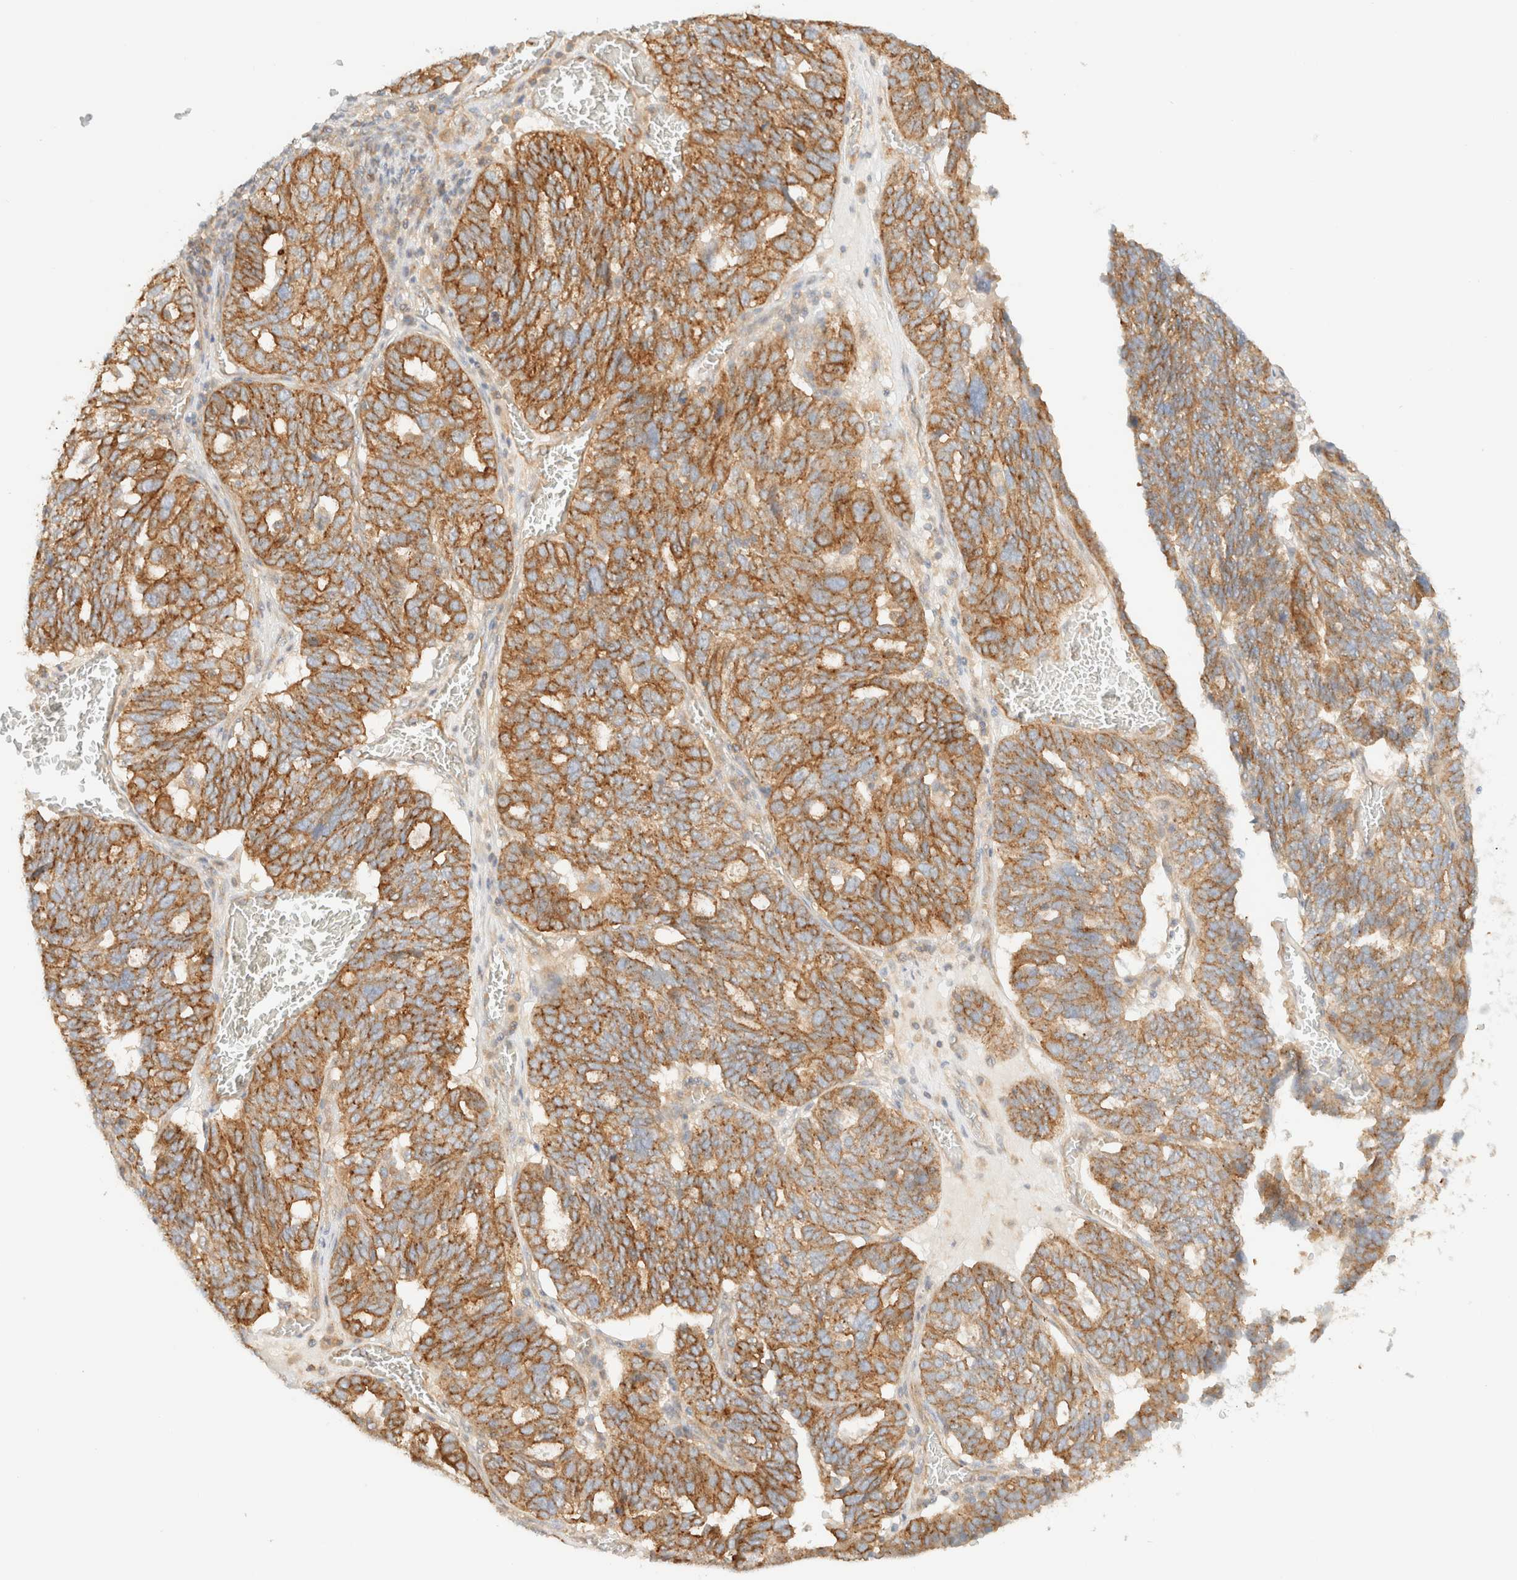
{"staining": {"intensity": "moderate", "quantity": ">75%", "location": "cytoplasmic/membranous"}, "tissue": "ovarian cancer", "cell_type": "Tumor cells", "image_type": "cancer", "snomed": [{"axis": "morphology", "description": "Cystadenocarcinoma, serous, NOS"}, {"axis": "topography", "description": "Ovary"}], "caption": "A brown stain shows moderate cytoplasmic/membranous expression of a protein in ovarian cancer (serous cystadenocarcinoma) tumor cells.", "gene": "MYO10", "patient": {"sex": "female", "age": 59}}